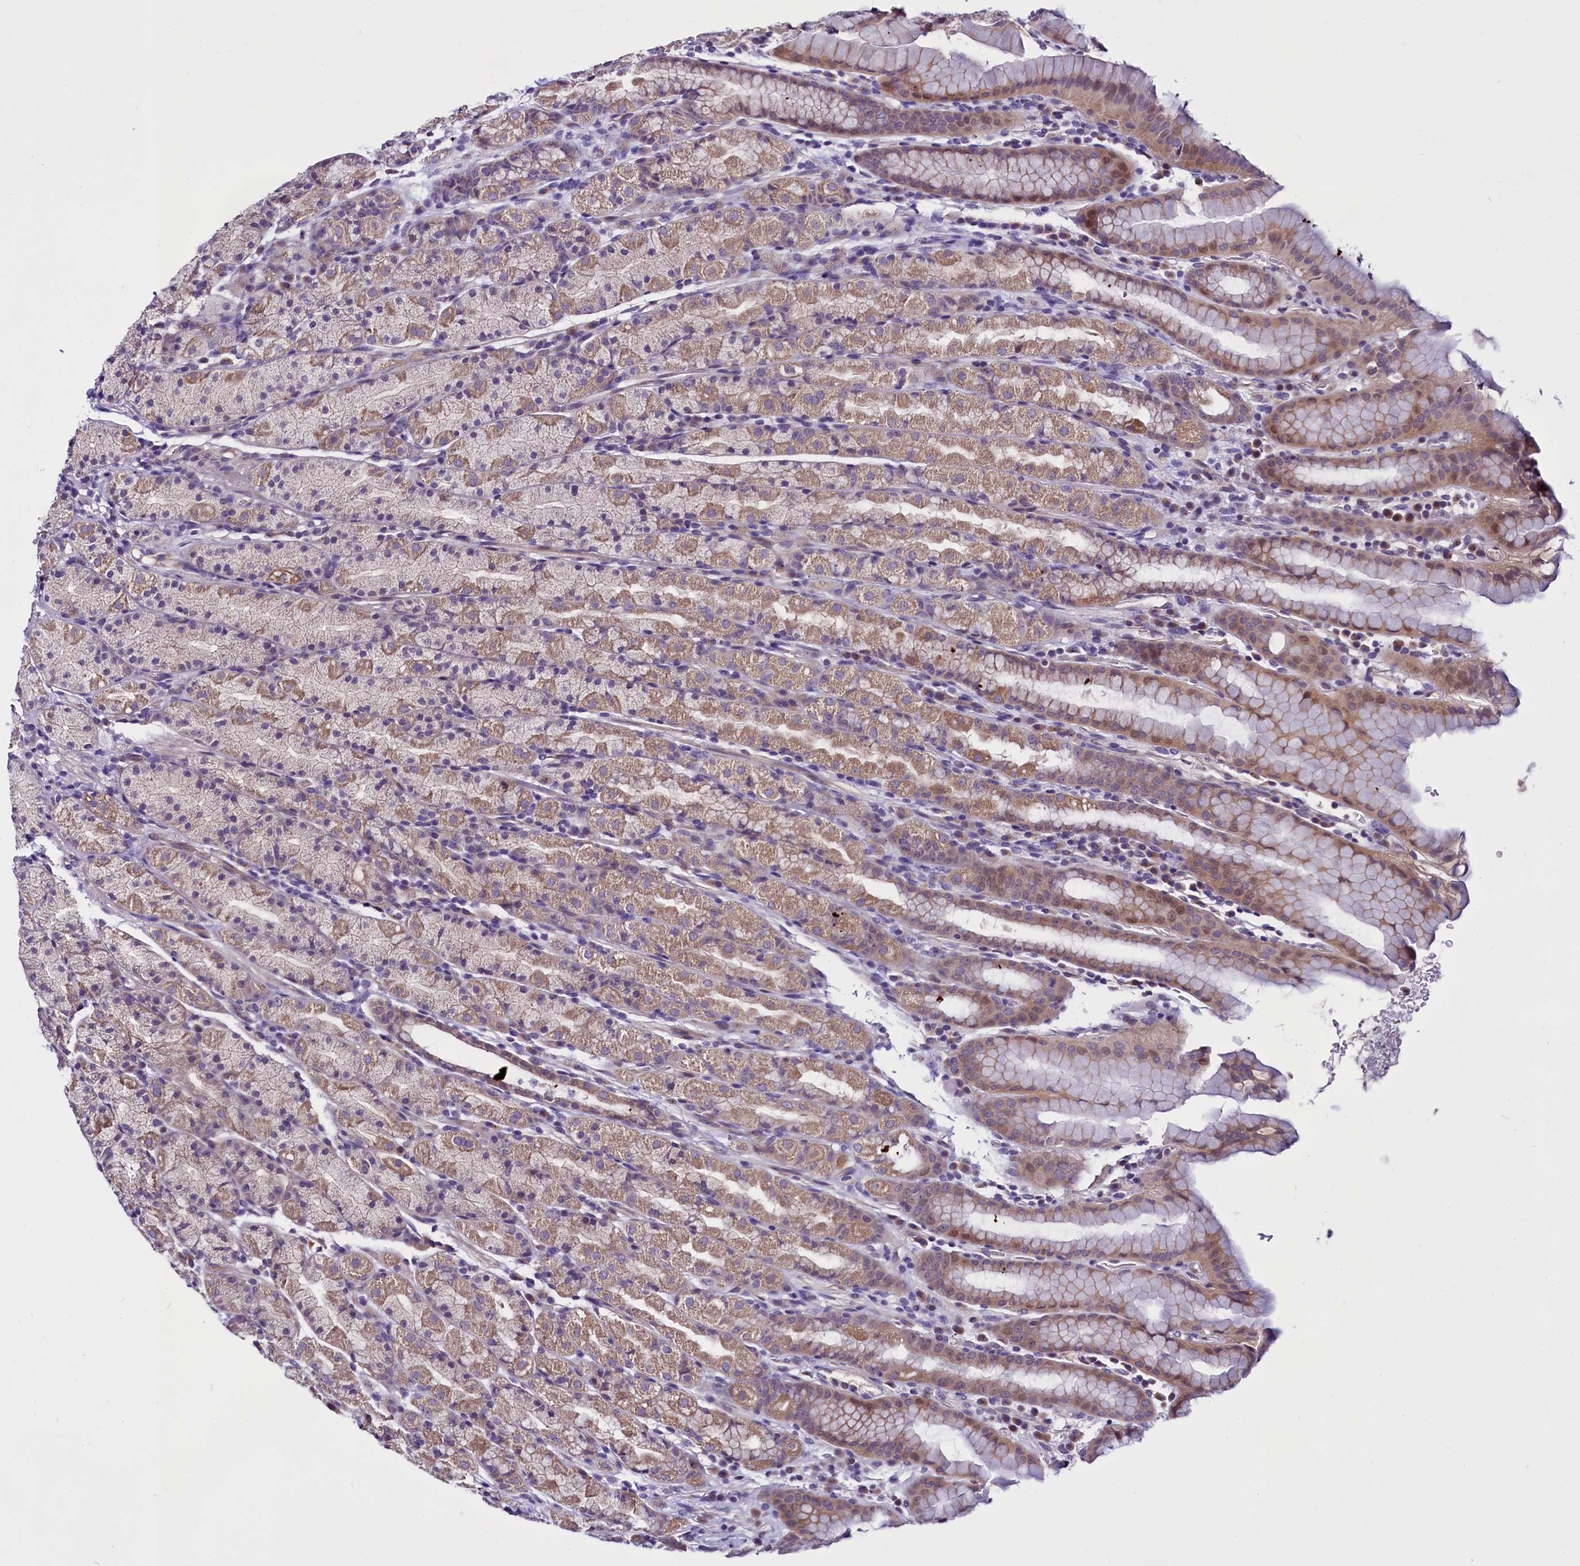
{"staining": {"intensity": "moderate", "quantity": ">75%", "location": "cytoplasmic/membranous"}, "tissue": "stomach", "cell_type": "Glandular cells", "image_type": "normal", "snomed": [{"axis": "morphology", "description": "Normal tissue, NOS"}, {"axis": "topography", "description": "Stomach, upper"}, {"axis": "topography", "description": "Stomach, lower"}, {"axis": "topography", "description": "Small intestine"}], "caption": "A photomicrograph of human stomach stained for a protein reveals moderate cytoplasmic/membranous brown staining in glandular cells.", "gene": "C9orf40", "patient": {"sex": "male", "age": 68}}